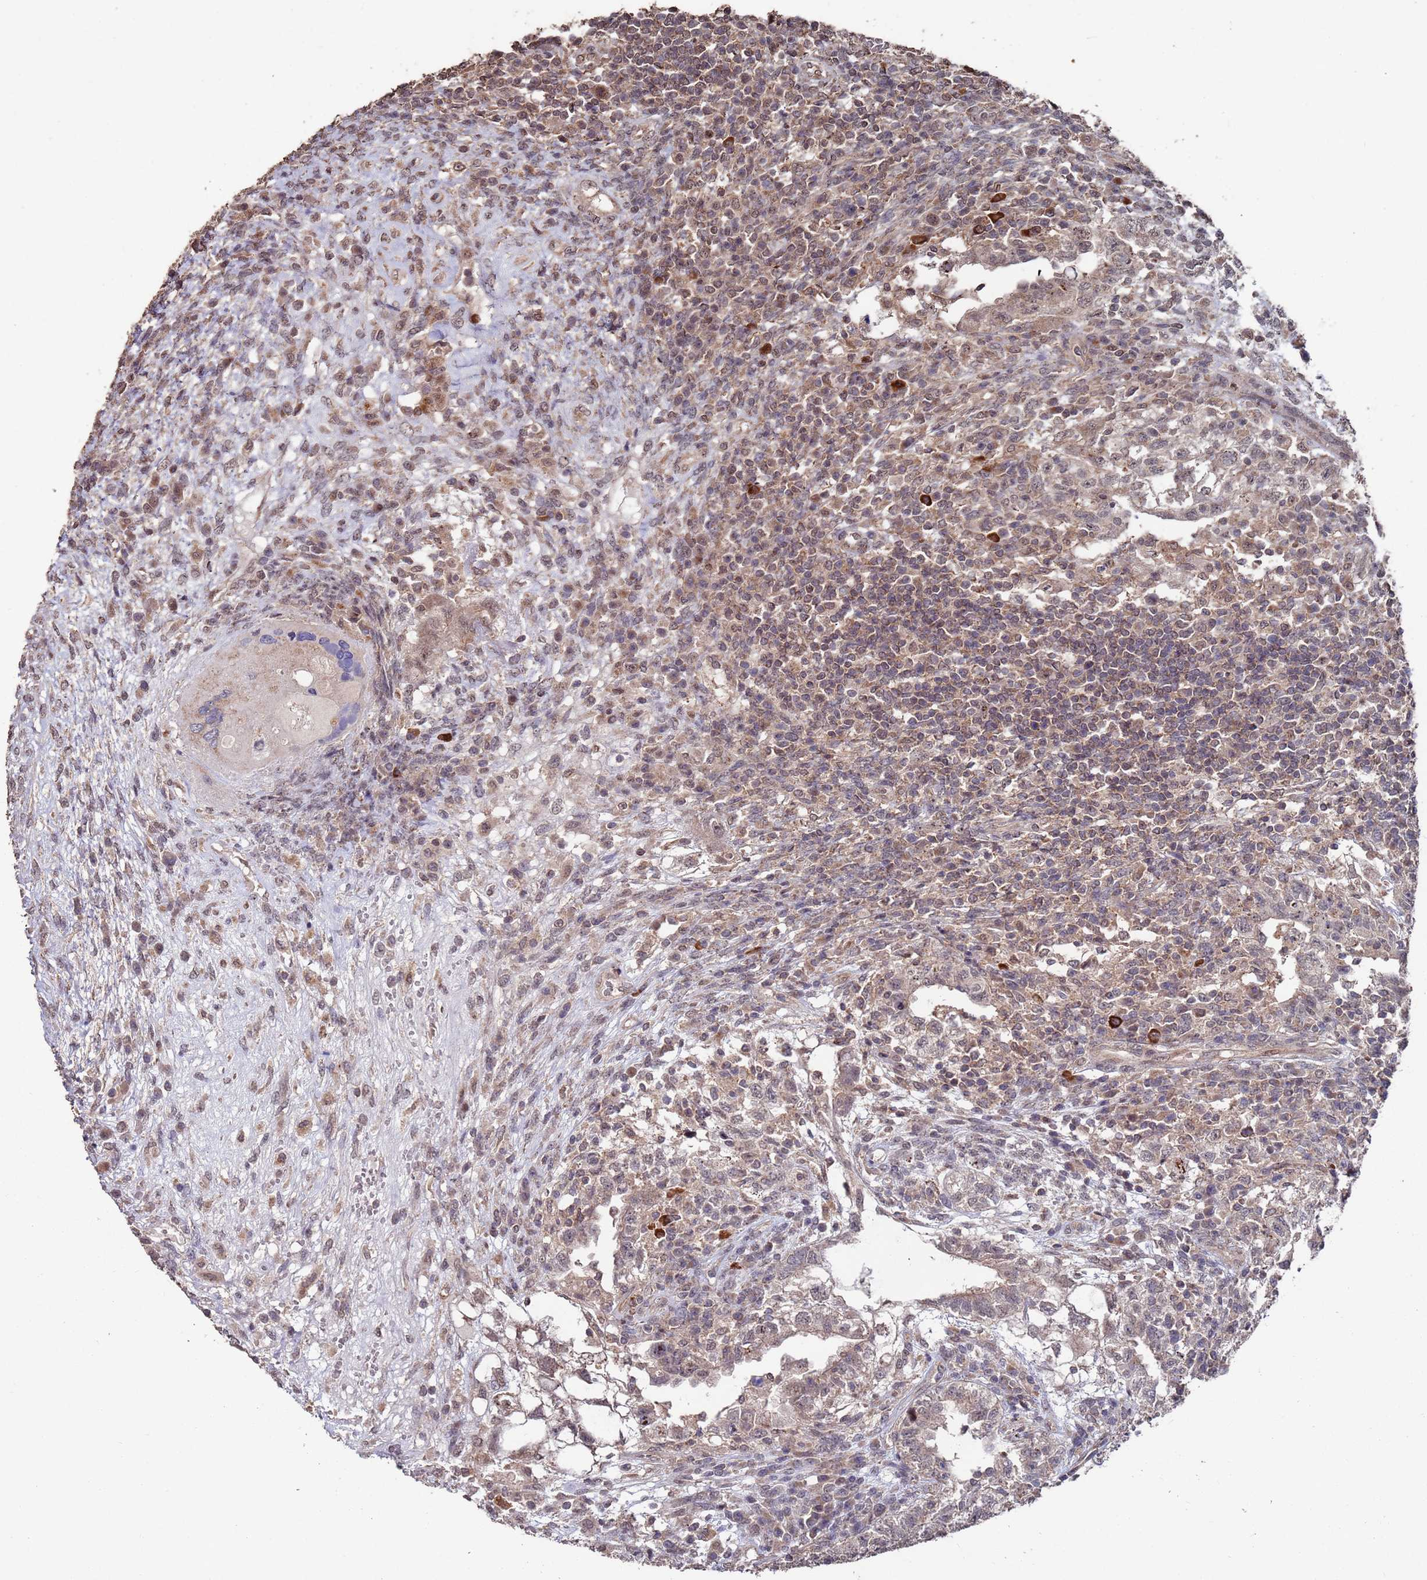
{"staining": {"intensity": "weak", "quantity": "25%-75%", "location": "cytoplasmic/membranous"}, "tissue": "testis cancer", "cell_type": "Tumor cells", "image_type": "cancer", "snomed": [{"axis": "morphology", "description": "Carcinoma, Embryonal, NOS"}, {"axis": "topography", "description": "Testis"}], "caption": "IHC image of neoplastic tissue: embryonal carcinoma (testis) stained using immunohistochemistry reveals low levels of weak protein expression localized specifically in the cytoplasmic/membranous of tumor cells, appearing as a cytoplasmic/membranous brown color.", "gene": "PRR7", "patient": {"sex": "male", "age": 26}}